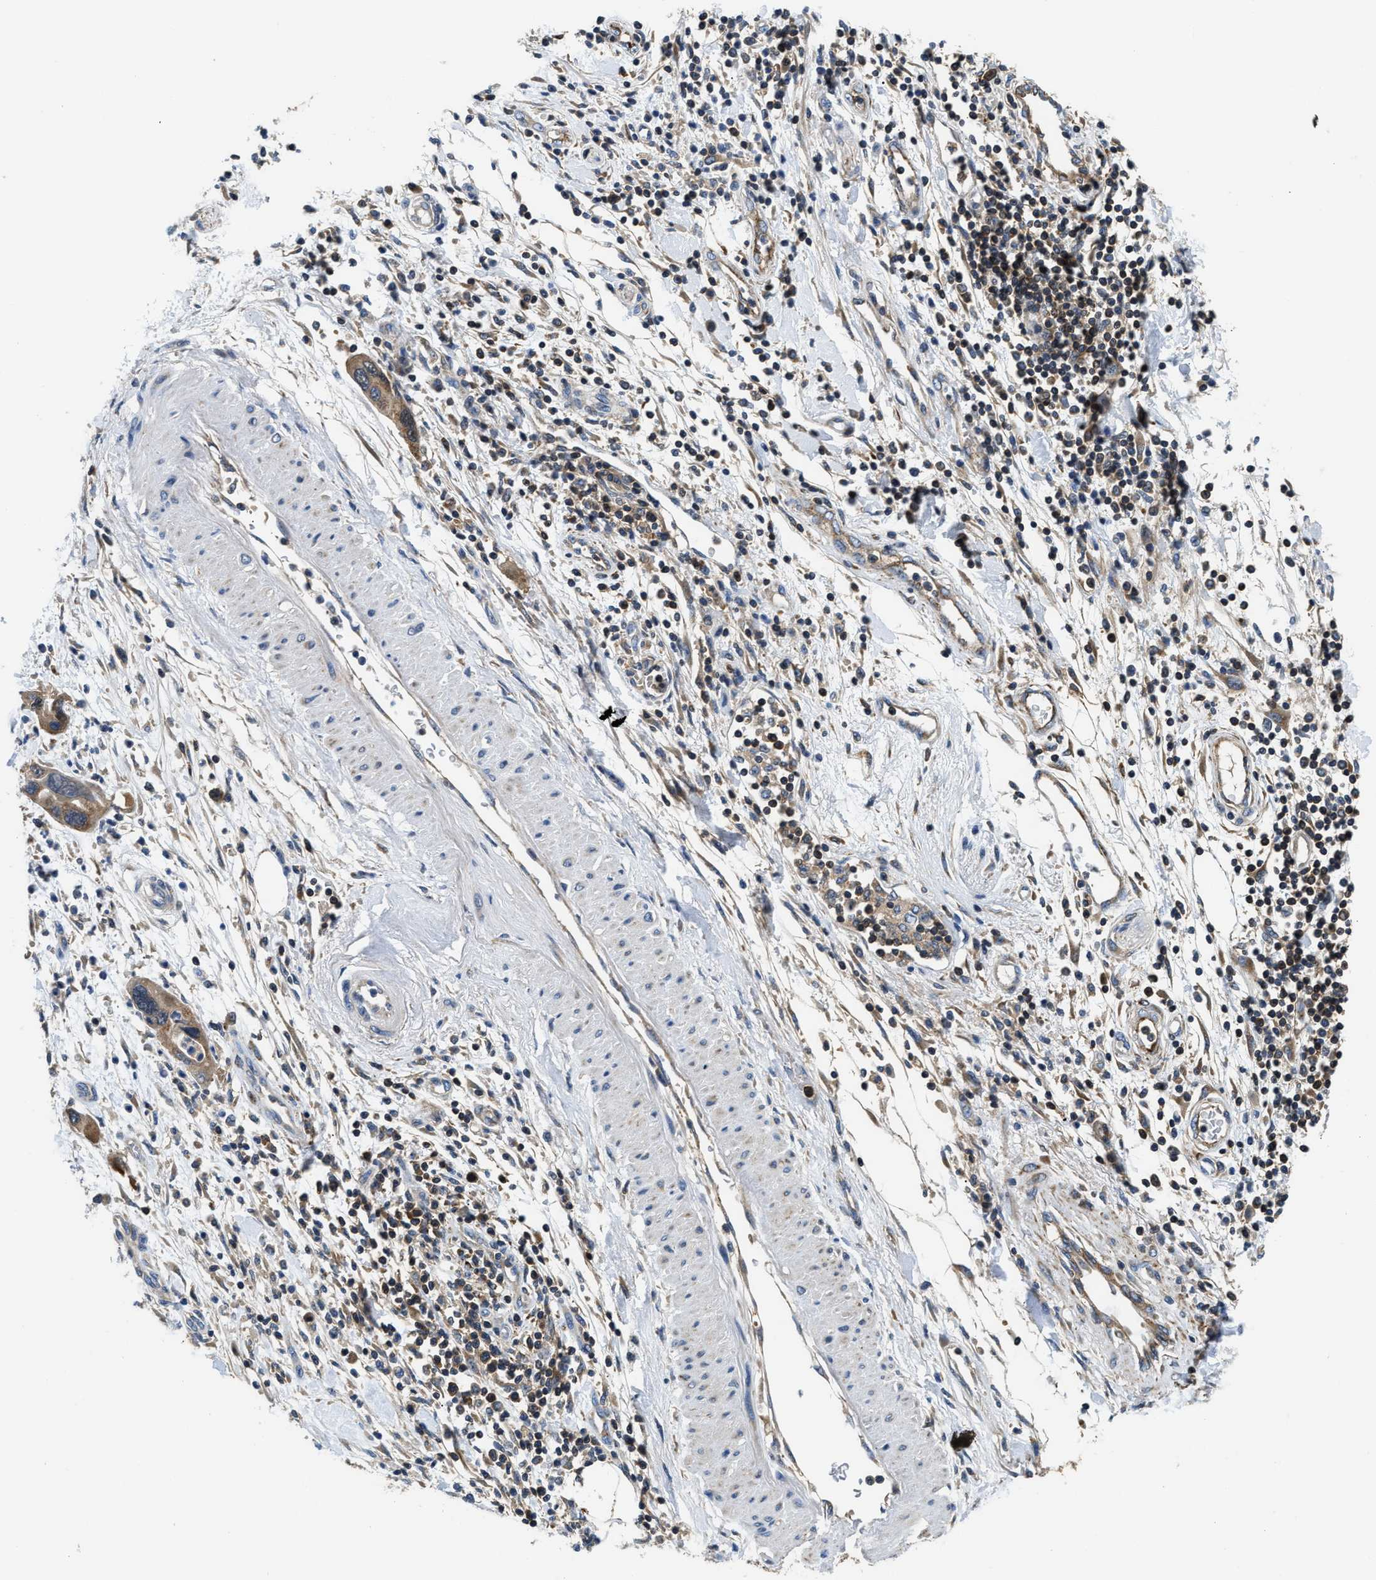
{"staining": {"intensity": "weak", "quantity": ">75%", "location": "cytoplasmic/membranous"}, "tissue": "pancreatic cancer", "cell_type": "Tumor cells", "image_type": "cancer", "snomed": [{"axis": "morphology", "description": "Normal tissue, NOS"}, {"axis": "morphology", "description": "Adenocarcinoma, NOS"}, {"axis": "topography", "description": "Pancreas"}], "caption": "DAB immunohistochemical staining of pancreatic cancer (adenocarcinoma) displays weak cytoplasmic/membranous protein expression in about >75% of tumor cells.", "gene": "CCM2", "patient": {"sex": "female", "age": 71}}